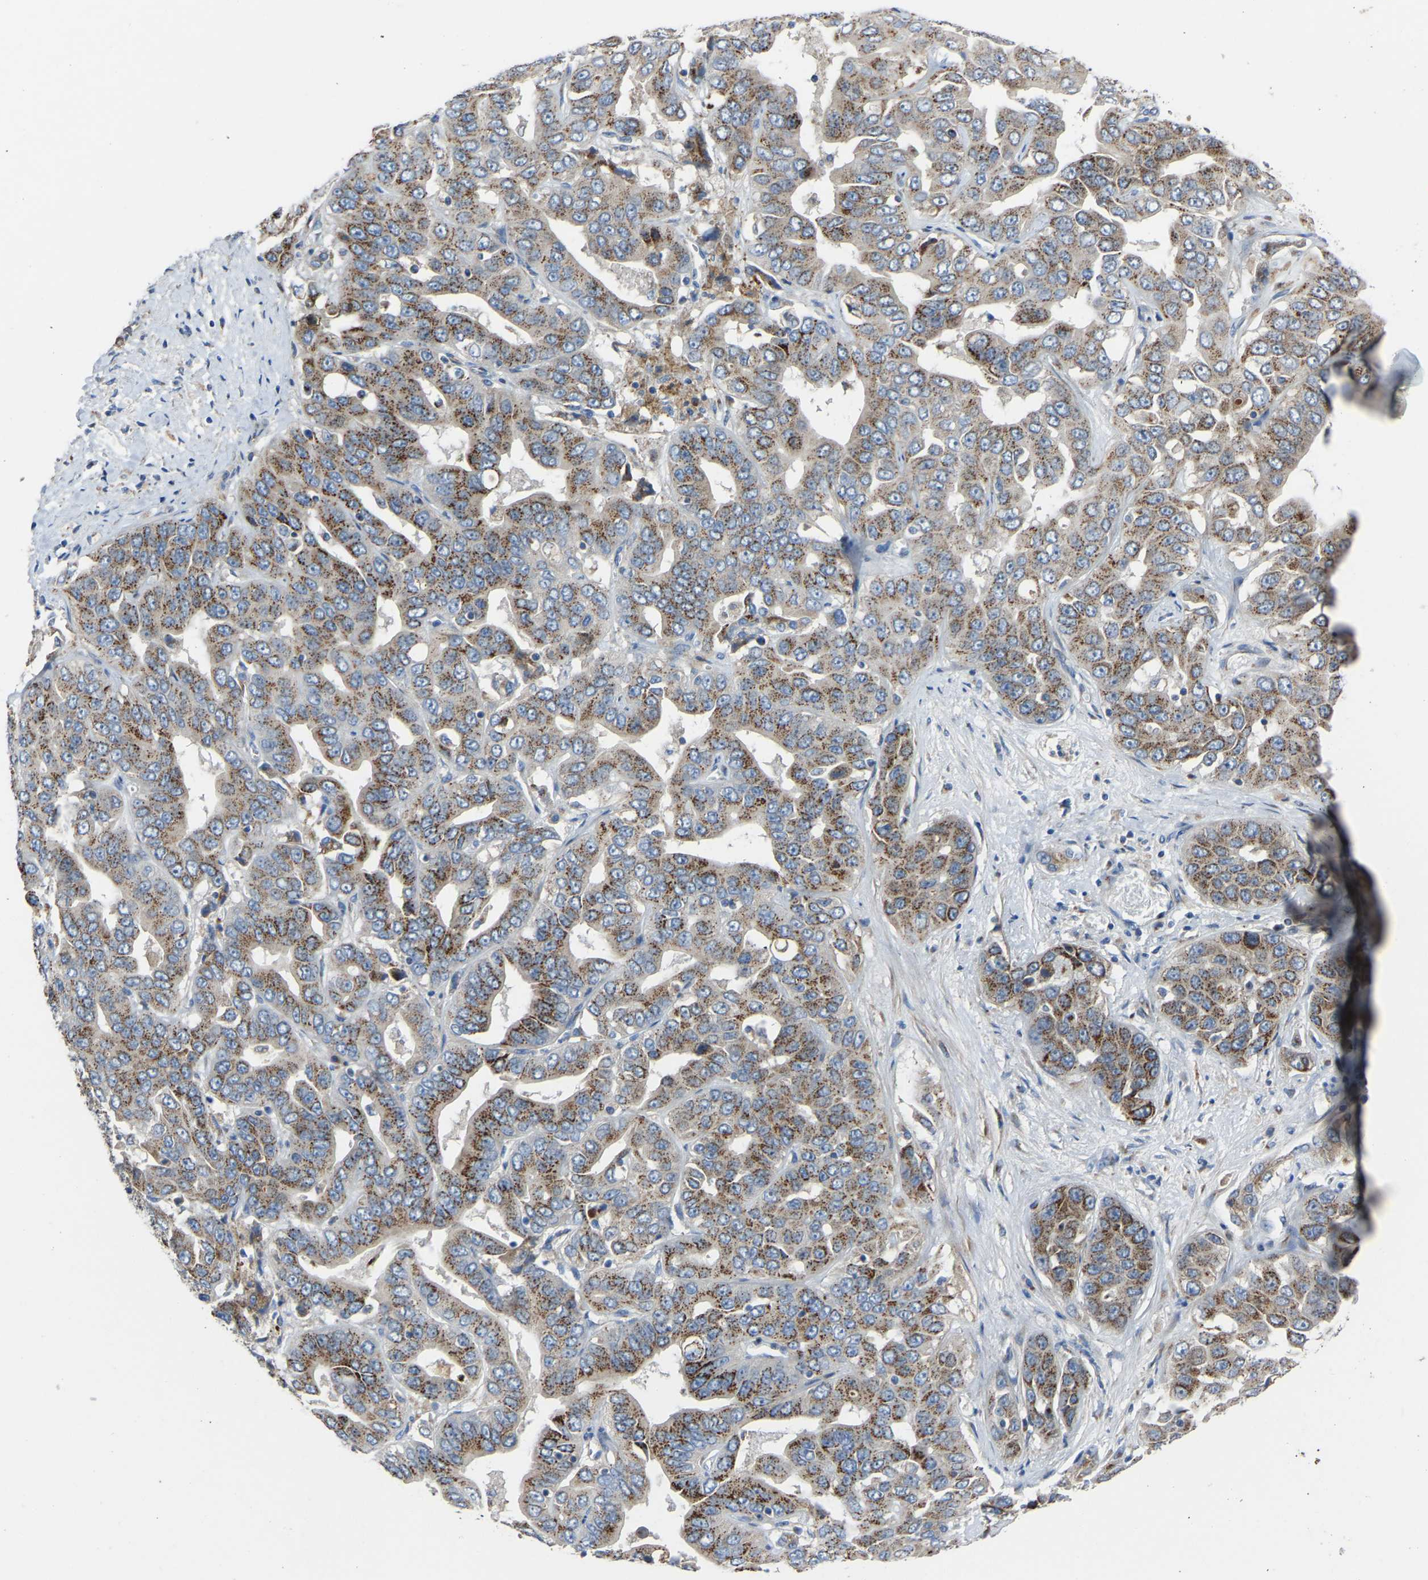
{"staining": {"intensity": "moderate", "quantity": ">75%", "location": "cytoplasmic/membranous"}, "tissue": "liver cancer", "cell_type": "Tumor cells", "image_type": "cancer", "snomed": [{"axis": "morphology", "description": "Cholangiocarcinoma"}, {"axis": "topography", "description": "Liver"}], "caption": "This is a micrograph of IHC staining of cholangiocarcinoma (liver), which shows moderate expression in the cytoplasmic/membranous of tumor cells.", "gene": "CANT1", "patient": {"sex": "female", "age": 52}}